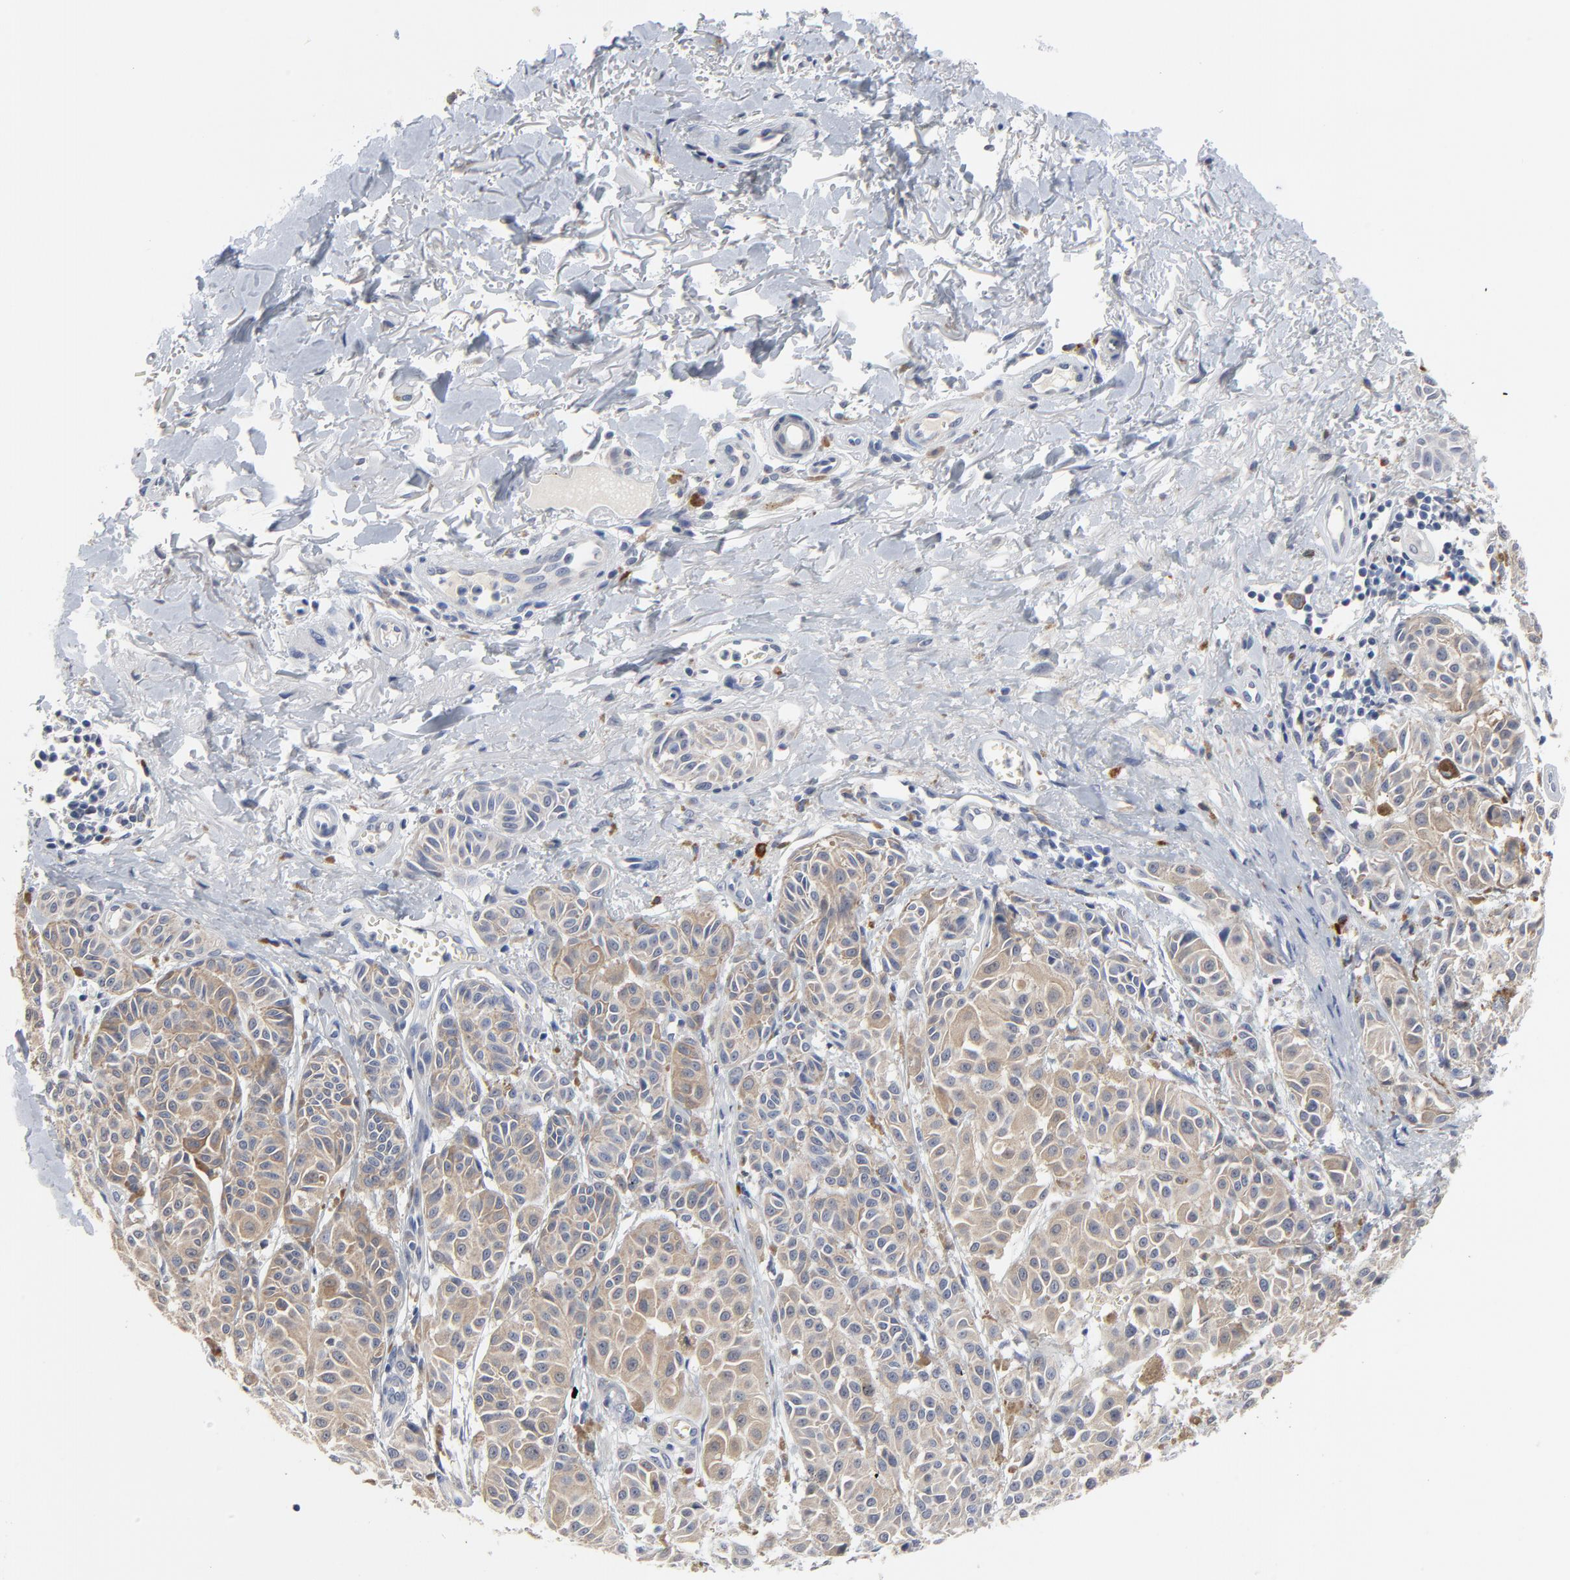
{"staining": {"intensity": "moderate", "quantity": ">75%", "location": "cytoplasmic/membranous"}, "tissue": "melanoma", "cell_type": "Tumor cells", "image_type": "cancer", "snomed": [{"axis": "morphology", "description": "Malignant melanoma, NOS"}, {"axis": "topography", "description": "Skin"}], "caption": "This is an image of immunohistochemistry staining of melanoma, which shows moderate staining in the cytoplasmic/membranous of tumor cells.", "gene": "FBXL5", "patient": {"sex": "male", "age": 76}}